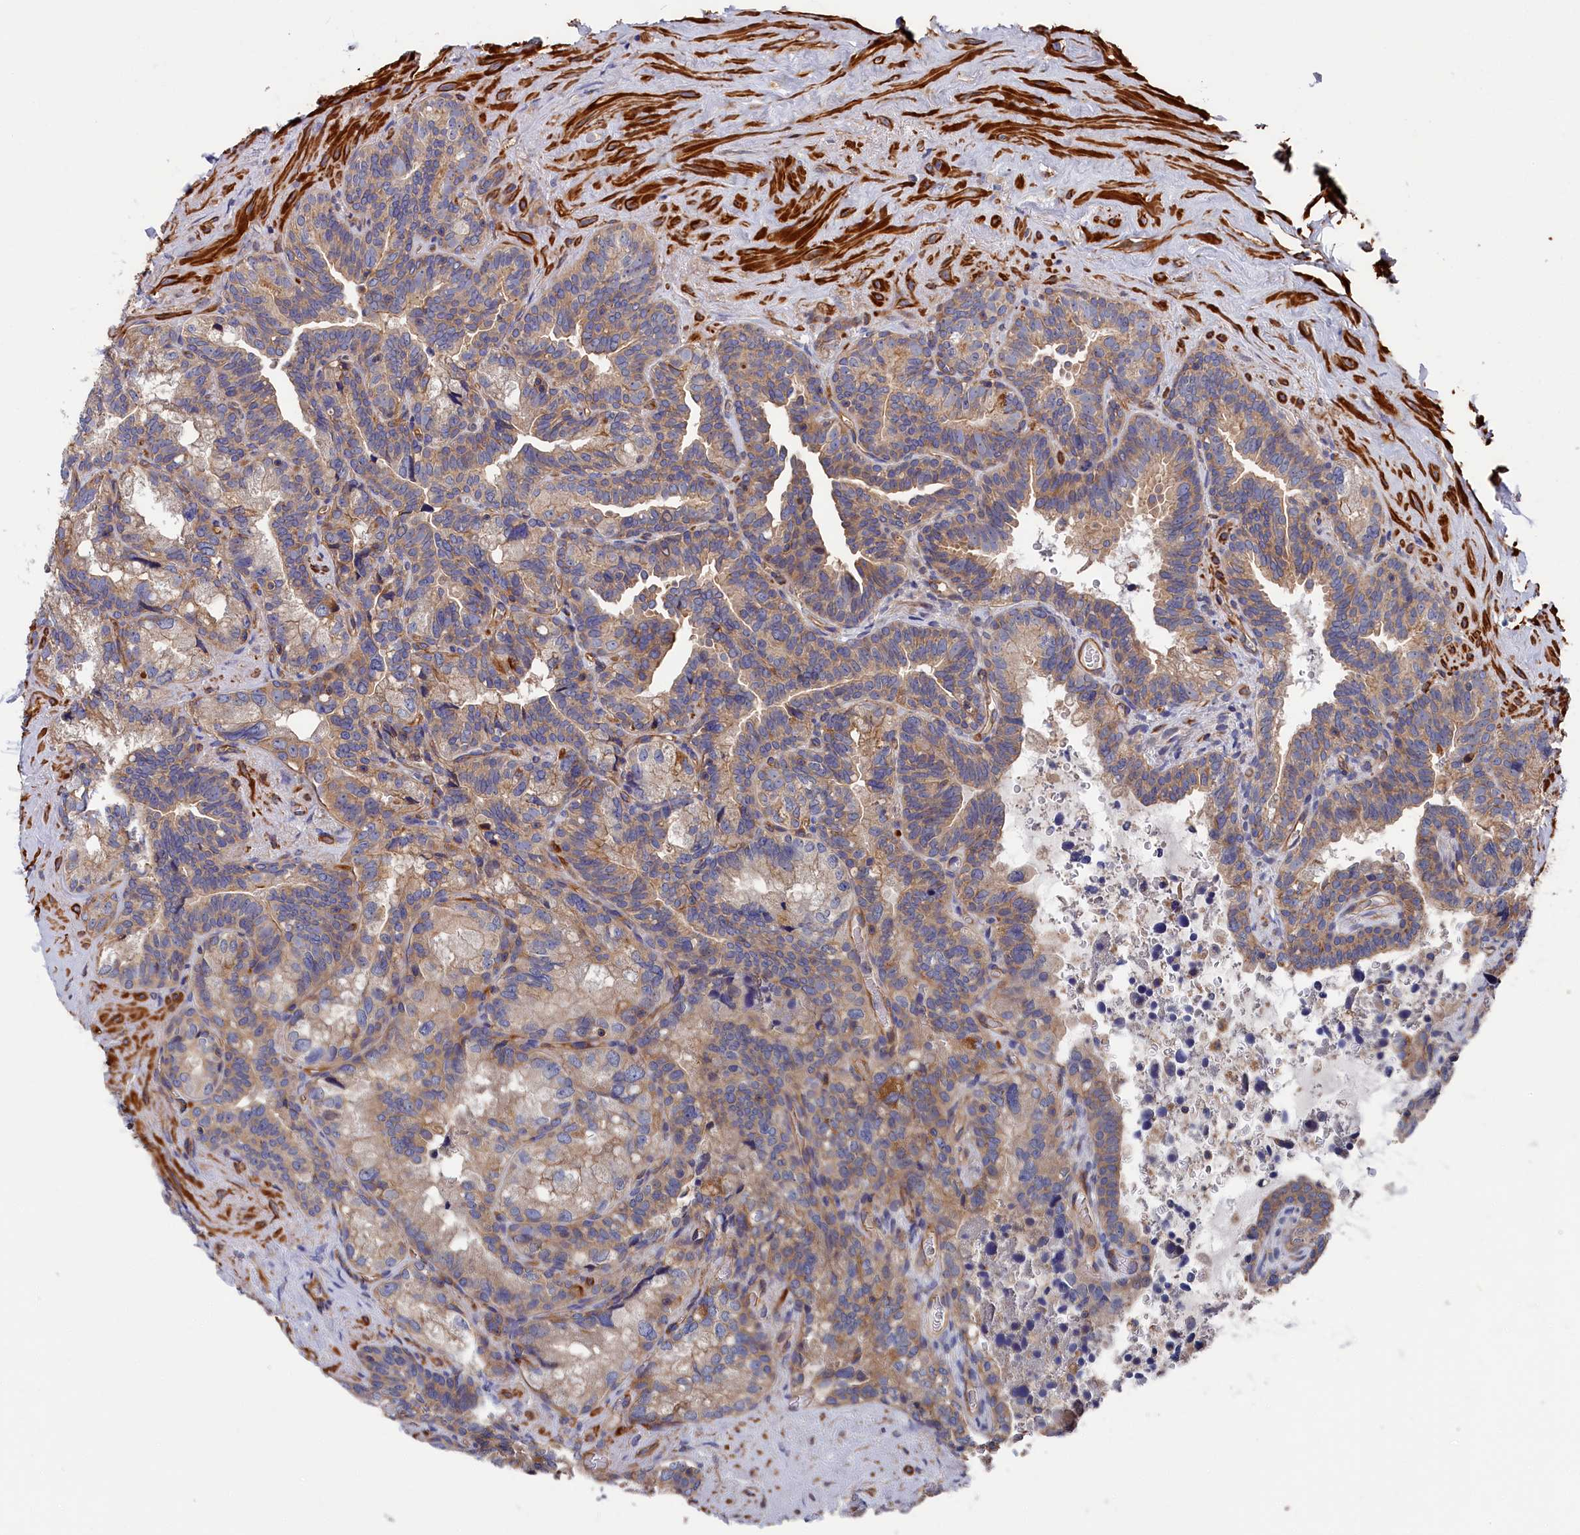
{"staining": {"intensity": "moderate", "quantity": ">75%", "location": "cytoplasmic/membranous"}, "tissue": "seminal vesicle", "cell_type": "Glandular cells", "image_type": "normal", "snomed": [{"axis": "morphology", "description": "Normal tissue, NOS"}, {"axis": "topography", "description": "Seminal veicle"}], "caption": "A high-resolution image shows immunohistochemistry (IHC) staining of normal seminal vesicle, which shows moderate cytoplasmic/membranous staining in approximately >75% of glandular cells.", "gene": "LDHD", "patient": {"sex": "male", "age": 68}}